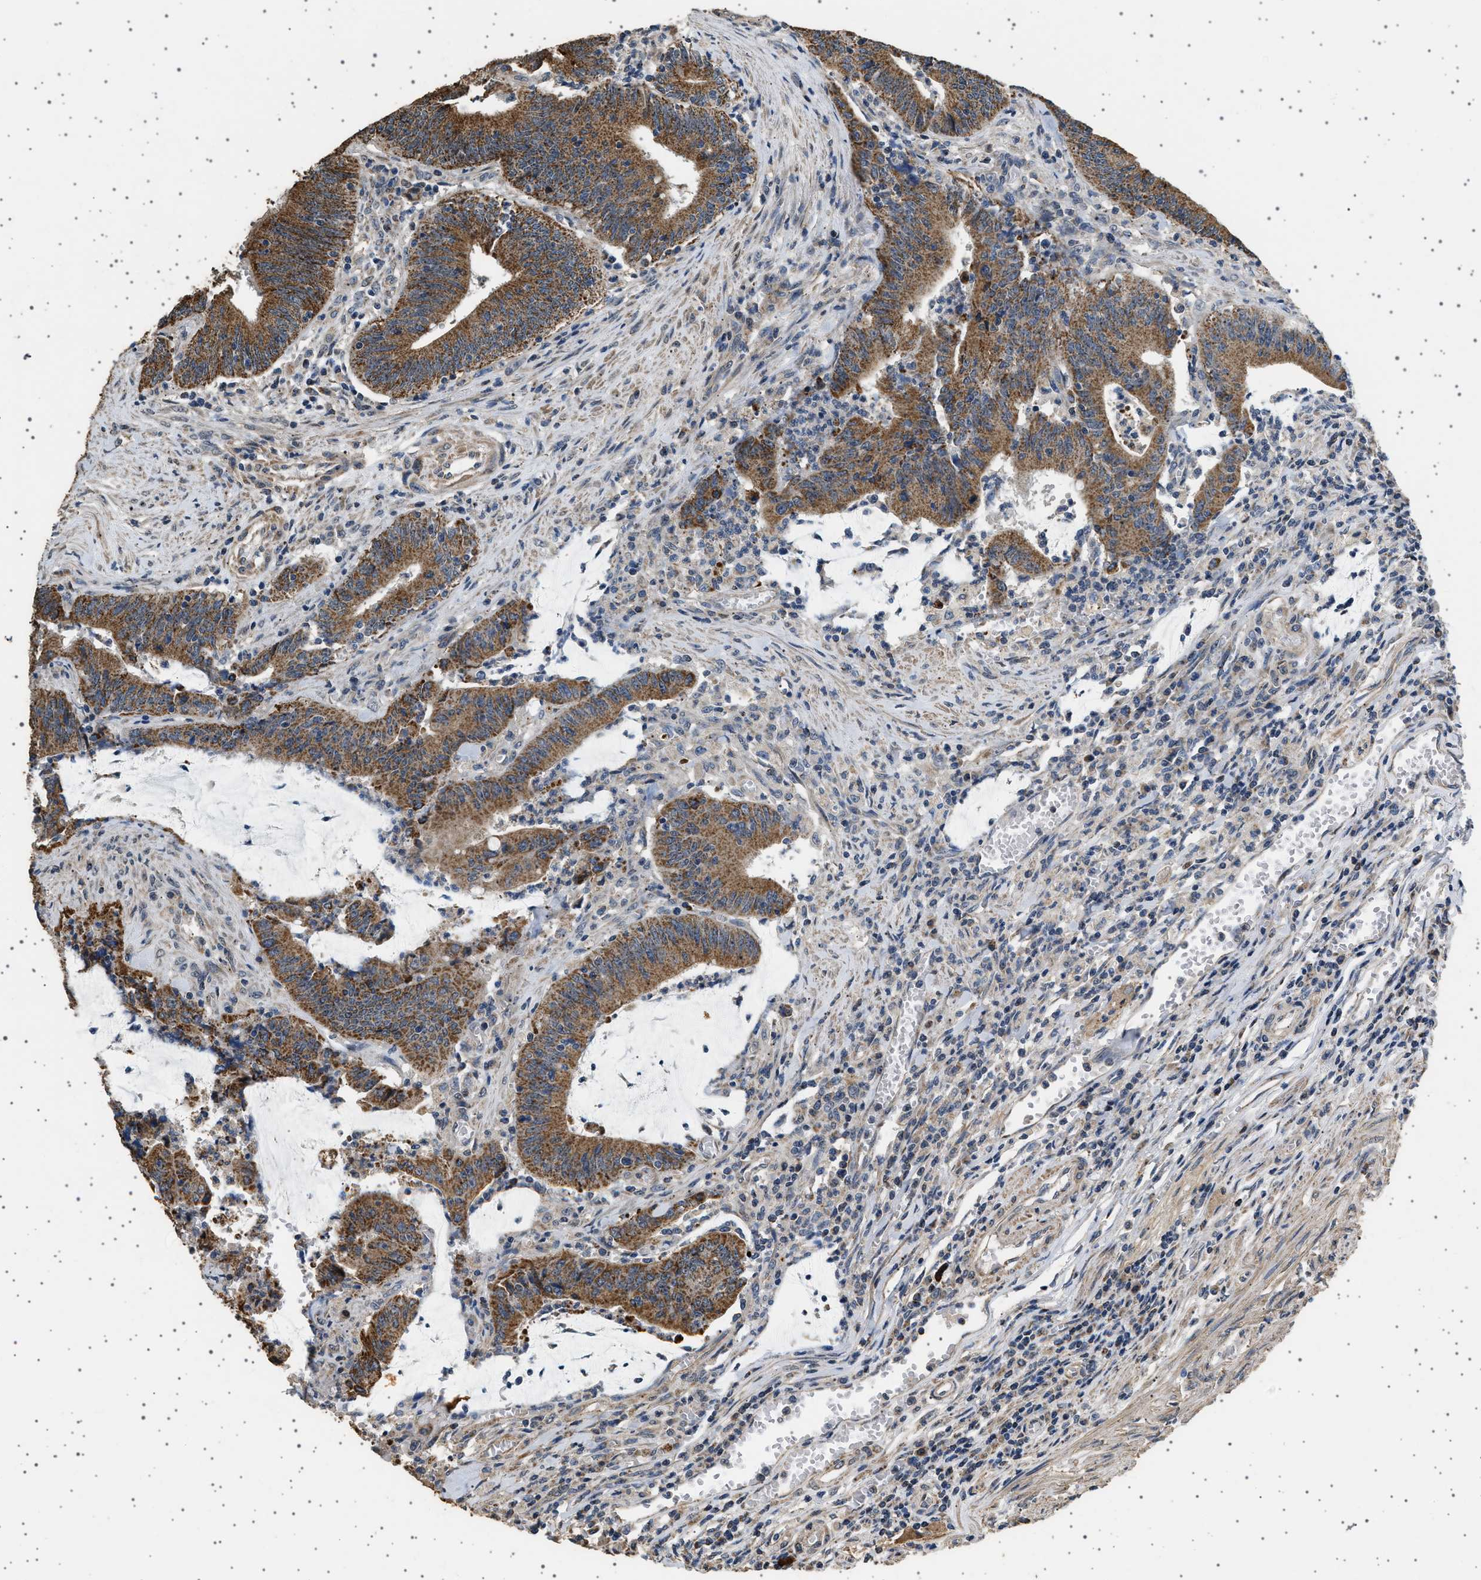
{"staining": {"intensity": "moderate", "quantity": ">75%", "location": "cytoplasmic/membranous"}, "tissue": "colorectal cancer", "cell_type": "Tumor cells", "image_type": "cancer", "snomed": [{"axis": "morphology", "description": "Normal tissue, NOS"}, {"axis": "morphology", "description": "Adenocarcinoma, NOS"}, {"axis": "topography", "description": "Rectum"}], "caption": "A medium amount of moderate cytoplasmic/membranous staining is identified in about >75% of tumor cells in adenocarcinoma (colorectal) tissue.", "gene": "KCNA4", "patient": {"sex": "female", "age": 66}}